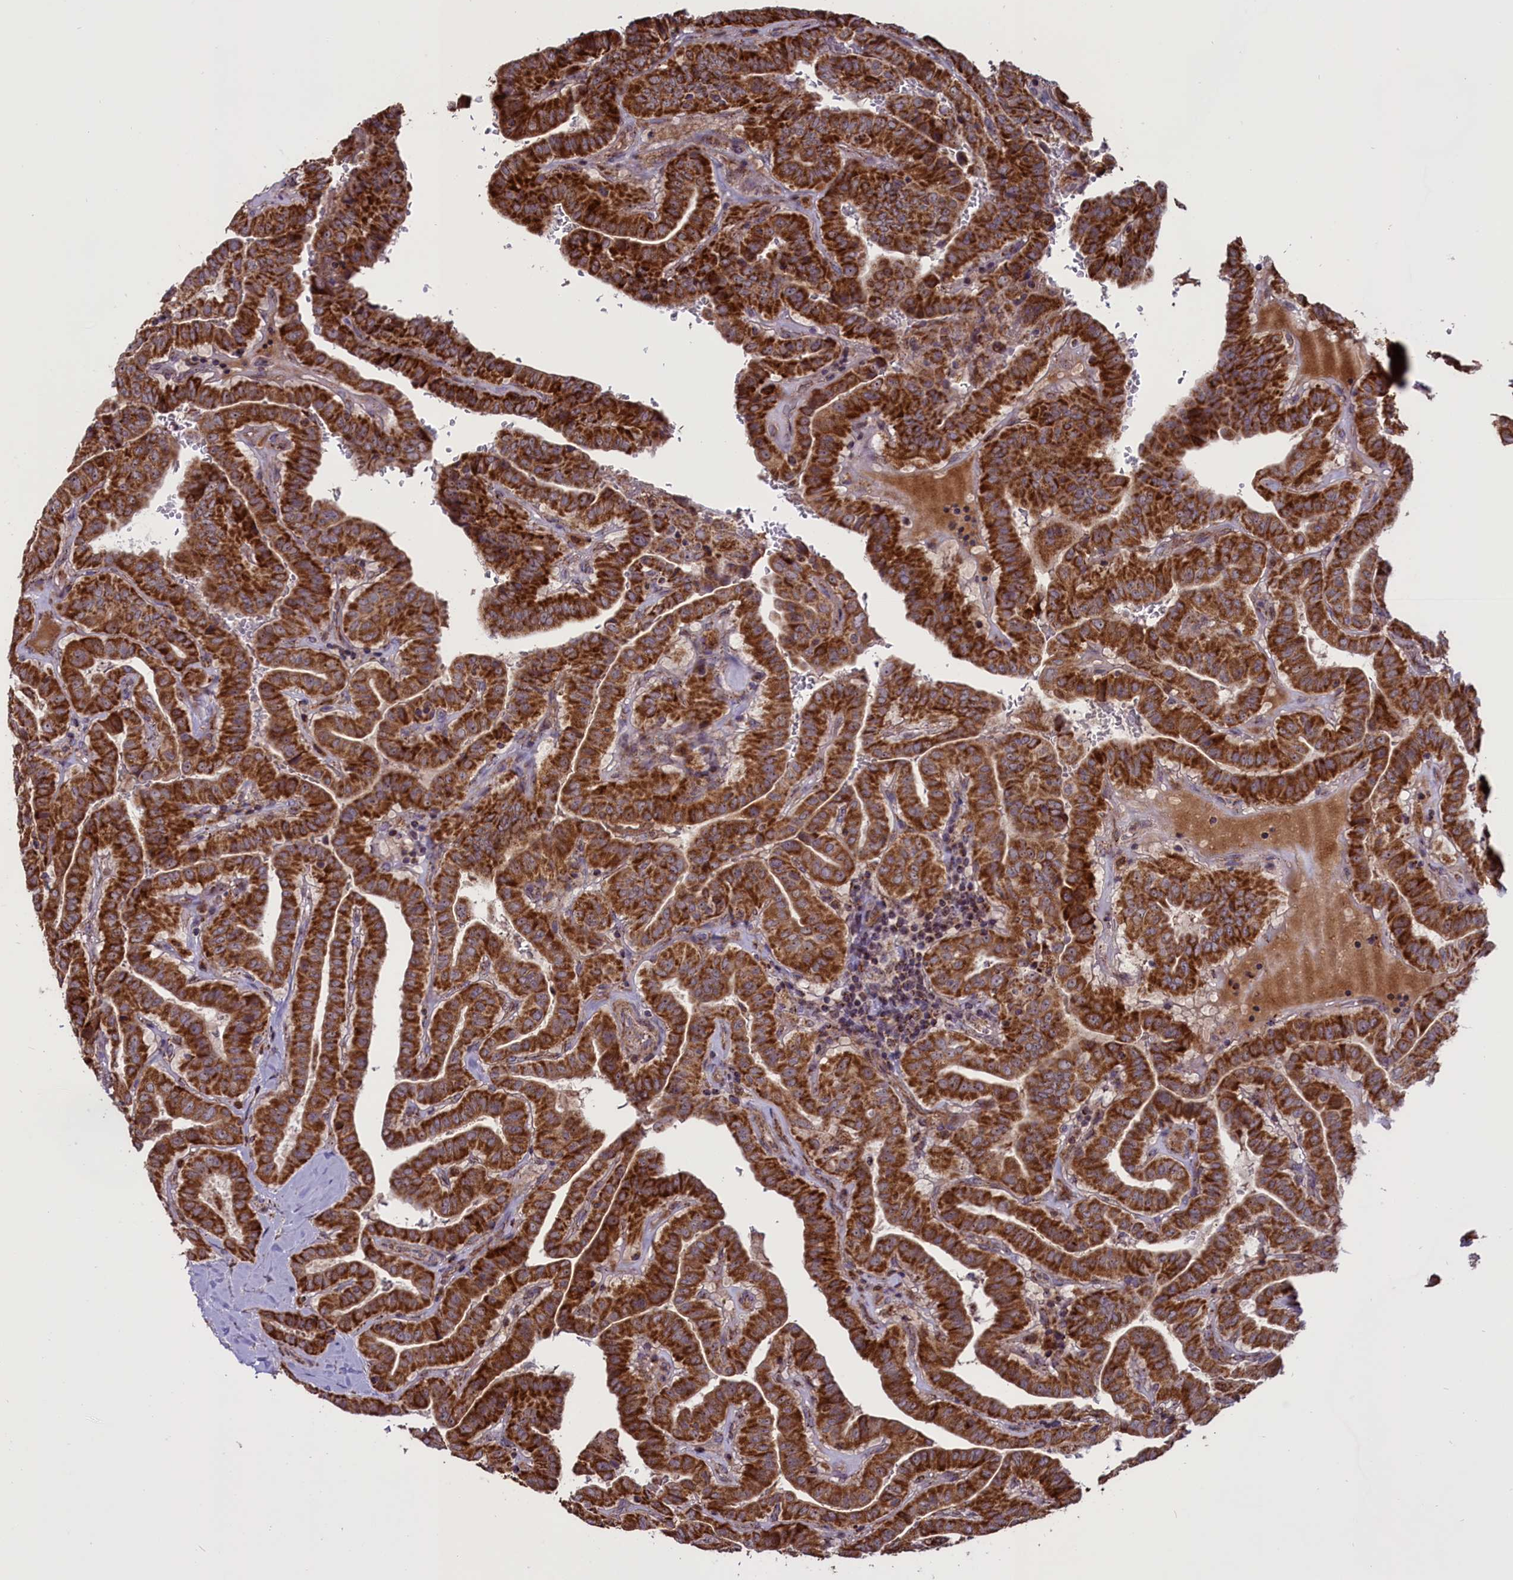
{"staining": {"intensity": "strong", "quantity": ">75%", "location": "cytoplasmic/membranous"}, "tissue": "thyroid cancer", "cell_type": "Tumor cells", "image_type": "cancer", "snomed": [{"axis": "morphology", "description": "Papillary adenocarcinoma, NOS"}, {"axis": "topography", "description": "Thyroid gland"}], "caption": "The image reveals staining of thyroid cancer, revealing strong cytoplasmic/membranous protein positivity (brown color) within tumor cells.", "gene": "GLRX5", "patient": {"sex": "male", "age": 77}}